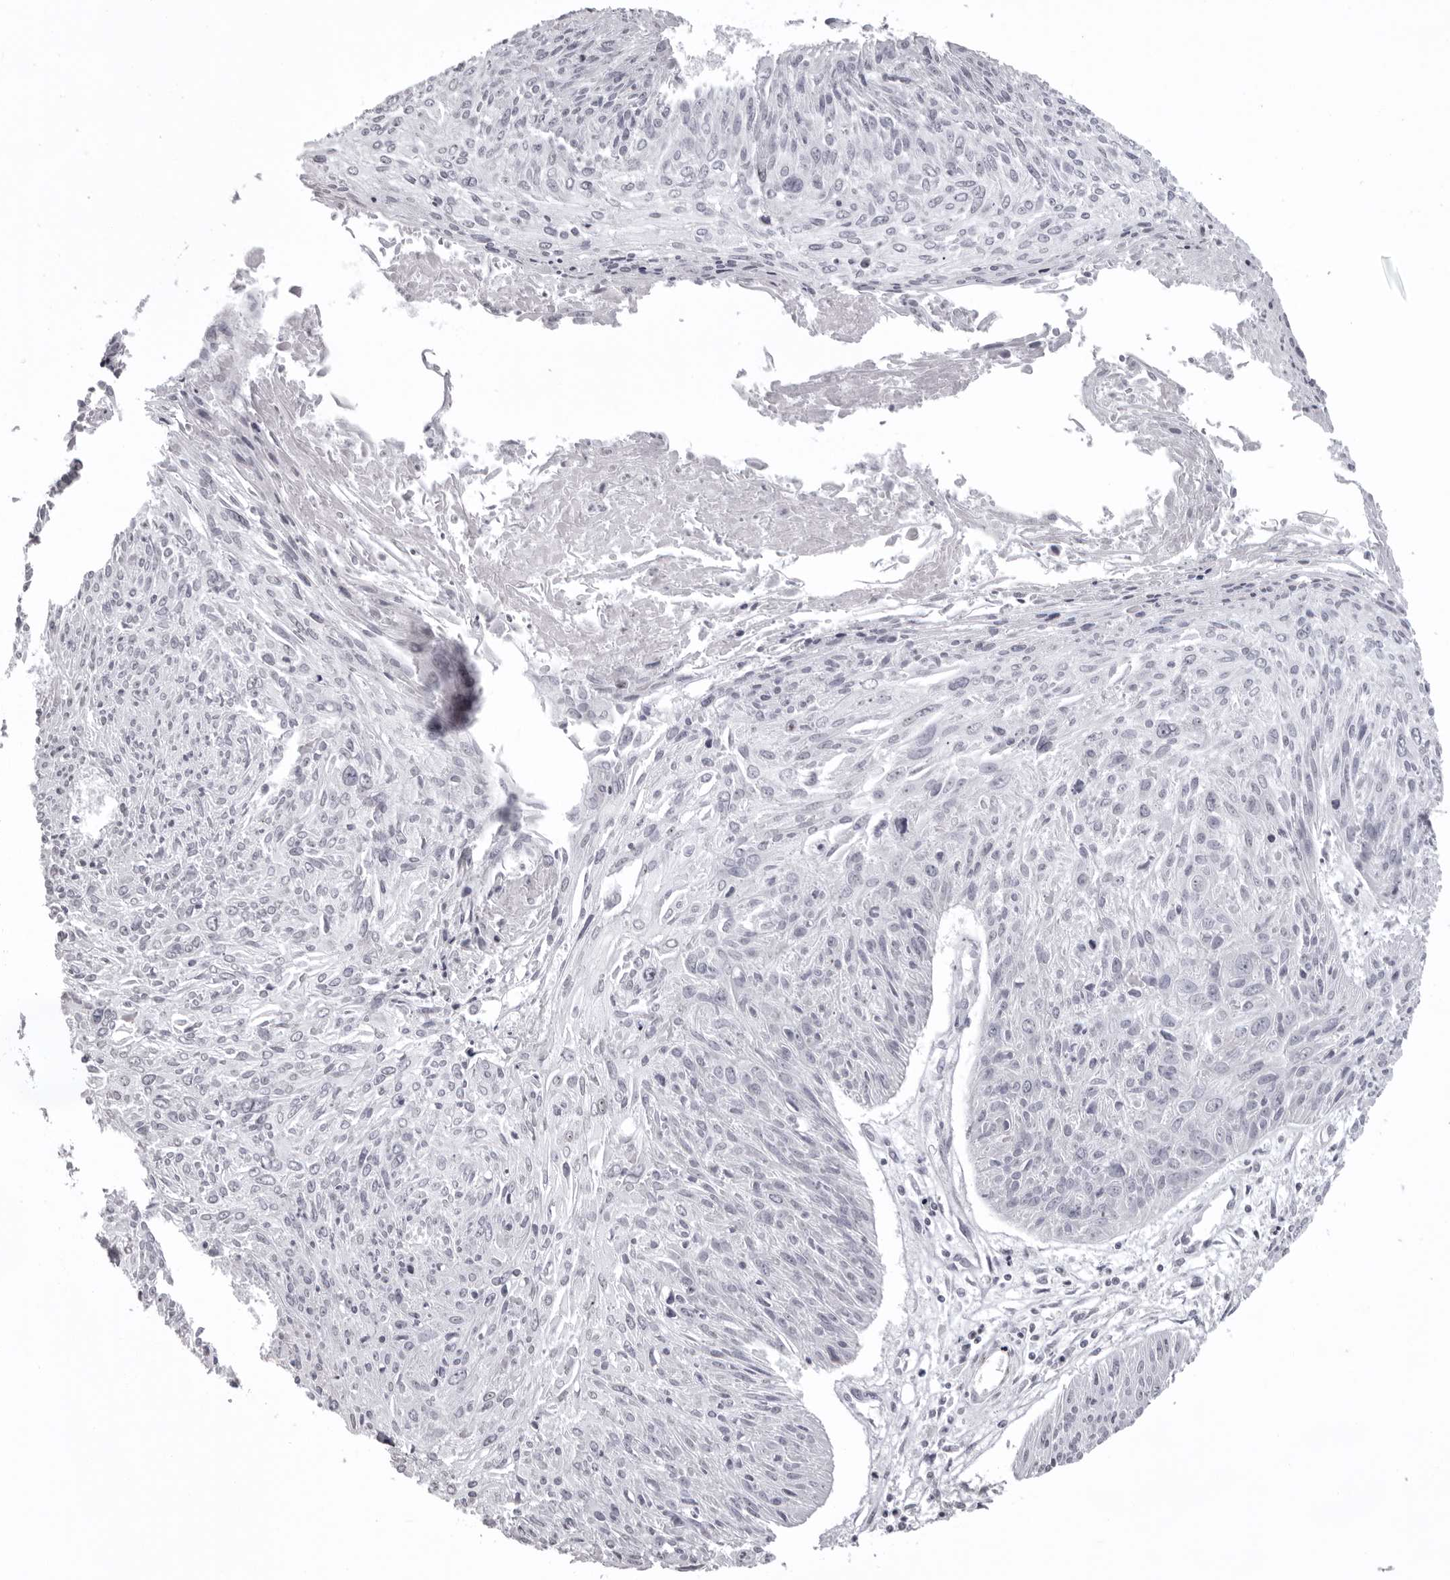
{"staining": {"intensity": "negative", "quantity": "none", "location": "none"}, "tissue": "cervical cancer", "cell_type": "Tumor cells", "image_type": "cancer", "snomed": [{"axis": "morphology", "description": "Squamous cell carcinoma, NOS"}, {"axis": "topography", "description": "Cervix"}], "caption": "The micrograph exhibits no significant expression in tumor cells of cervical squamous cell carcinoma.", "gene": "HELZ", "patient": {"sex": "female", "age": 51}}